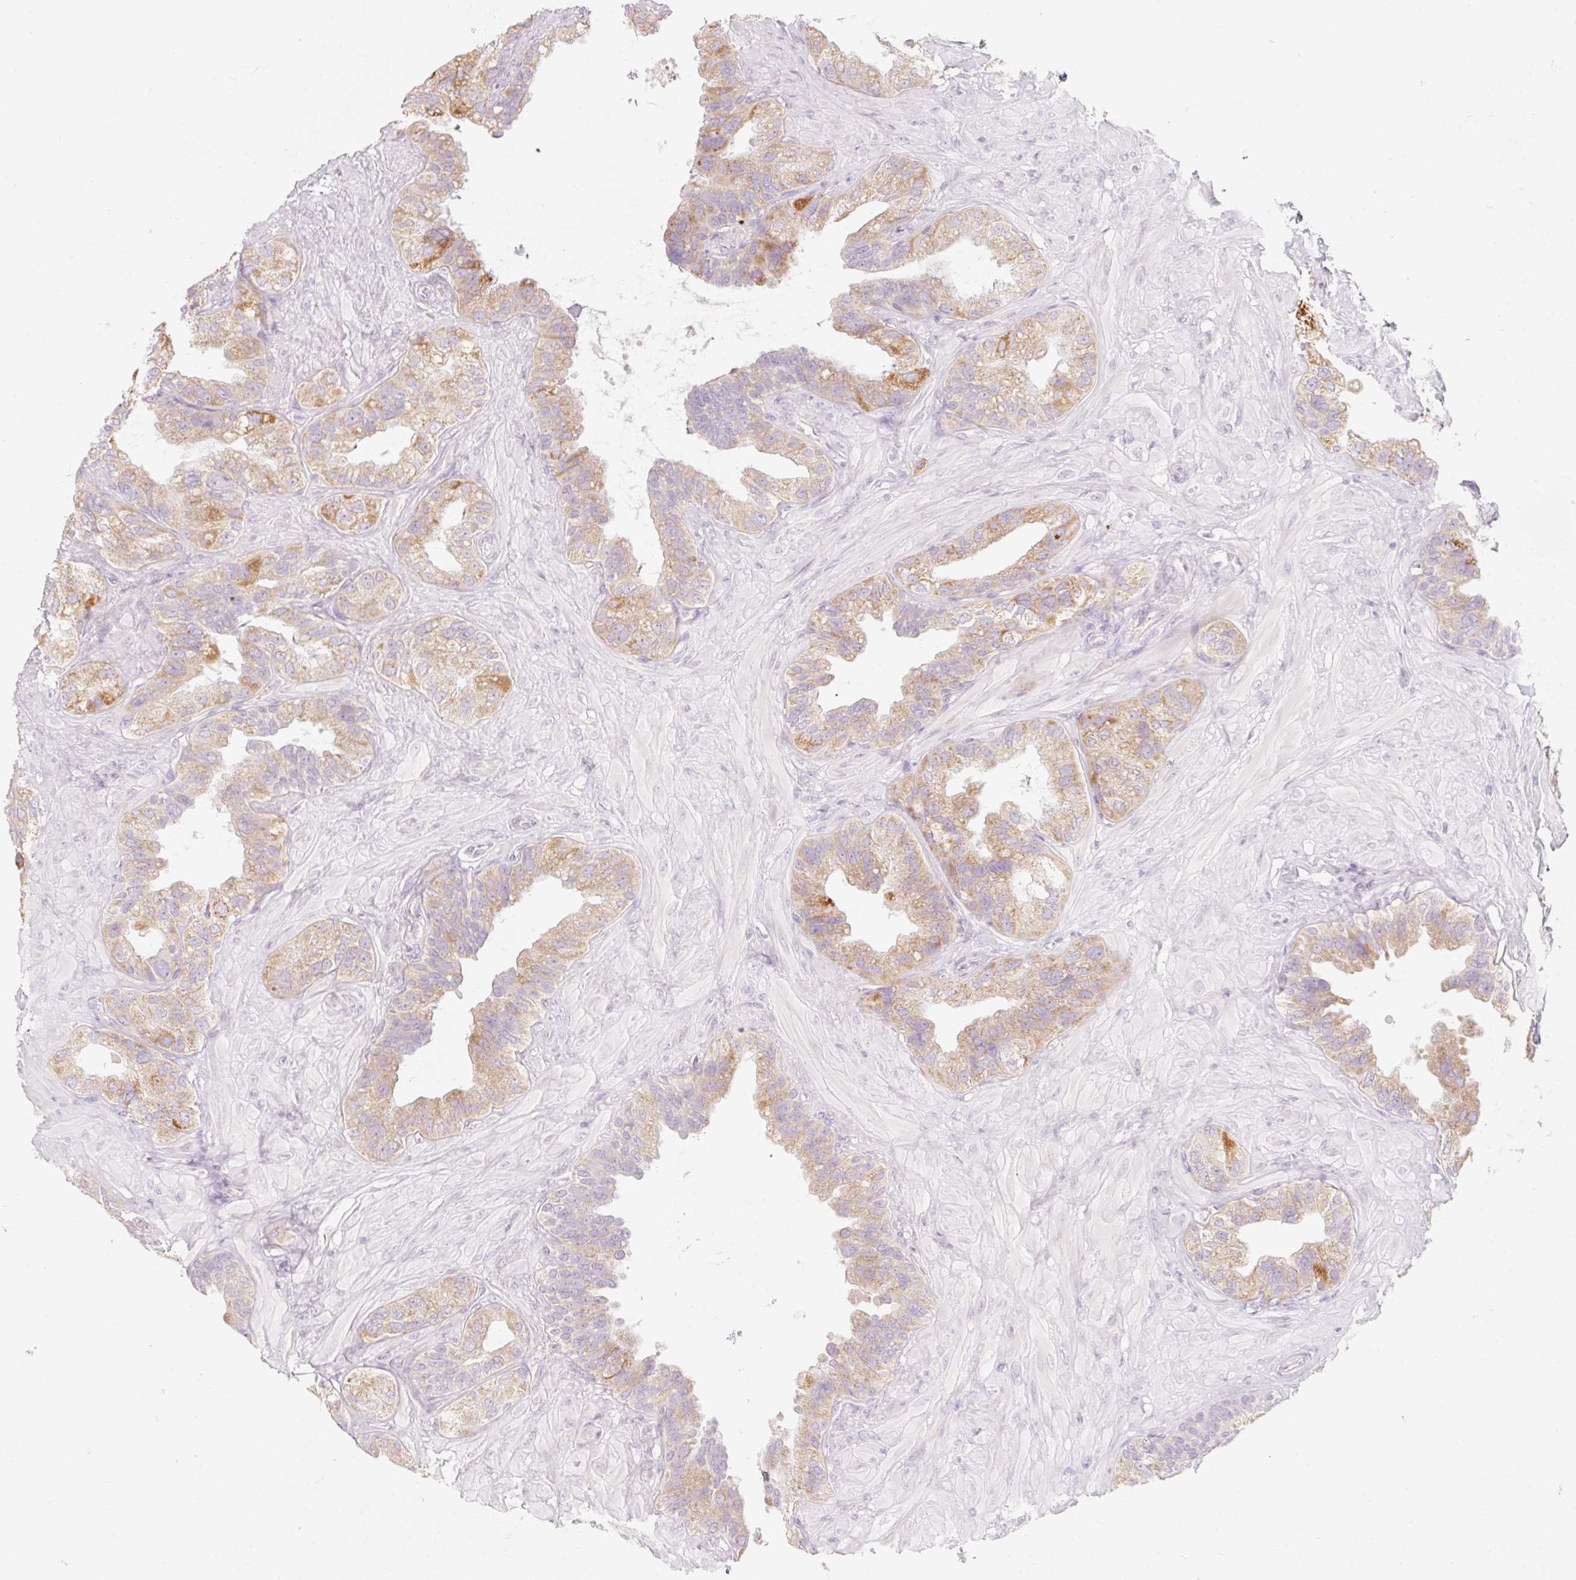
{"staining": {"intensity": "moderate", "quantity": "25%-75%", "location": "cytoplasmic/membranous"}, "tissue": "seminal vesicle", "cell_type": "Glandular cells", "image_type": "normal", "snomed": [{"axis": "morphology", "description": "Normal tissue, NOS"}, {"axis": "topography", "description": "Seminal veicle"}, {"axis": "topography", "description": "Peripheral nerve tissue"}], "caption": "Unremarkable seminal vesicle exhibits moderate cytoplasmic/membranous expression in about 25%-75% of glandular cells, visualized by immunohistochemistry. (IHC, brightfield microscopy, high magnification).", "gene": "MYO1D", "patient": {"sex": "male", "age": 76}}